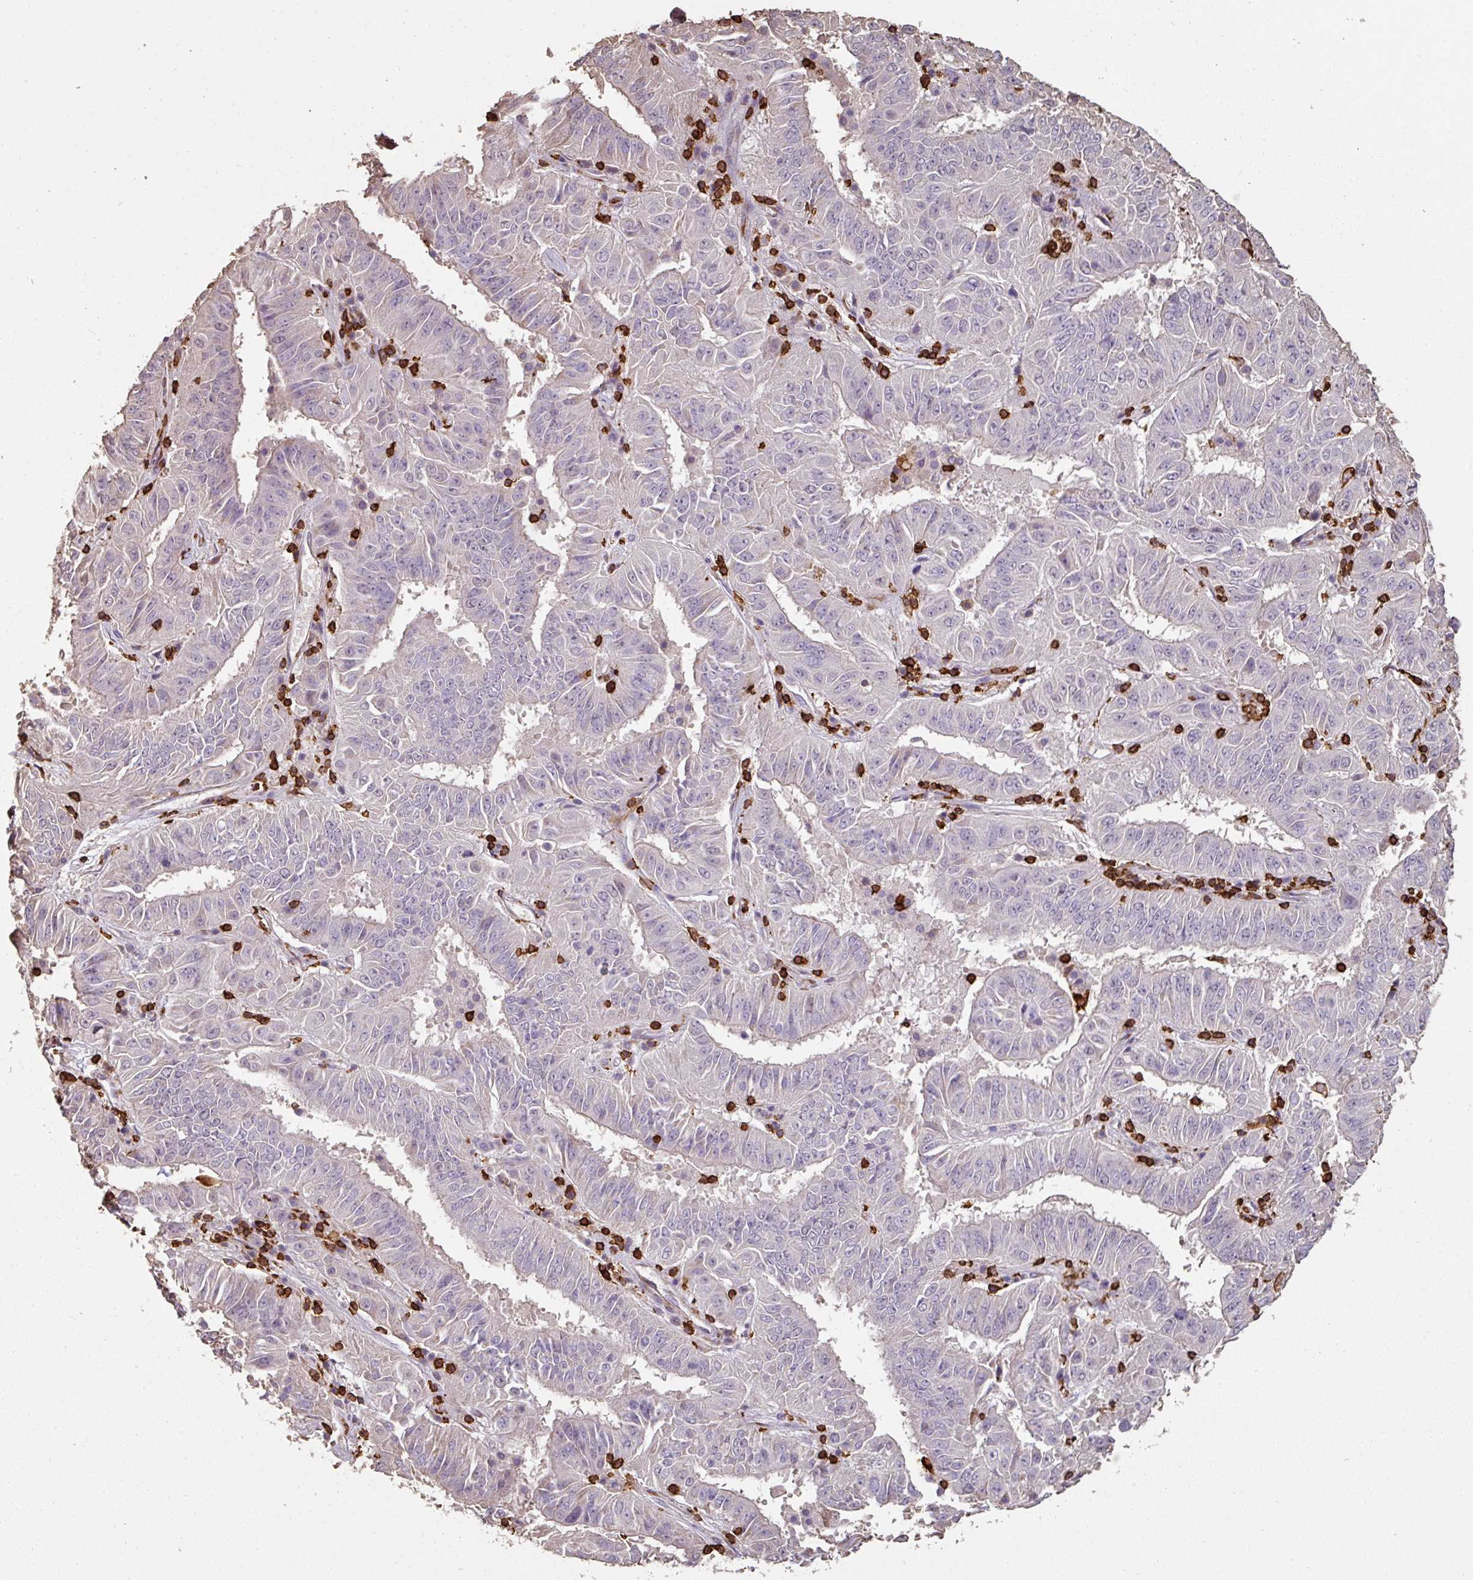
{"staining": {"intensity": "negative", "quantity": "none", "location": "none"}, "tissue": "pancreatic cancer", "cell_type": "Tumor cells", "image_type": "cancer", "snomed": [{"axis": "morphology", "description": "Adenocarcinoma, NOS"}, {"axis": "topography", "description": "Pancreas"}], "caption": "Immunohistochemistry of human pancreatic adenocarcinoma exhibits no staining in tumor cells. (DAB (3,3'-diaminobenzidine) immunohistochemistry, high magnification).", "gene": "OLFML2B", "patient": {"sex": "male", "age": 63}}